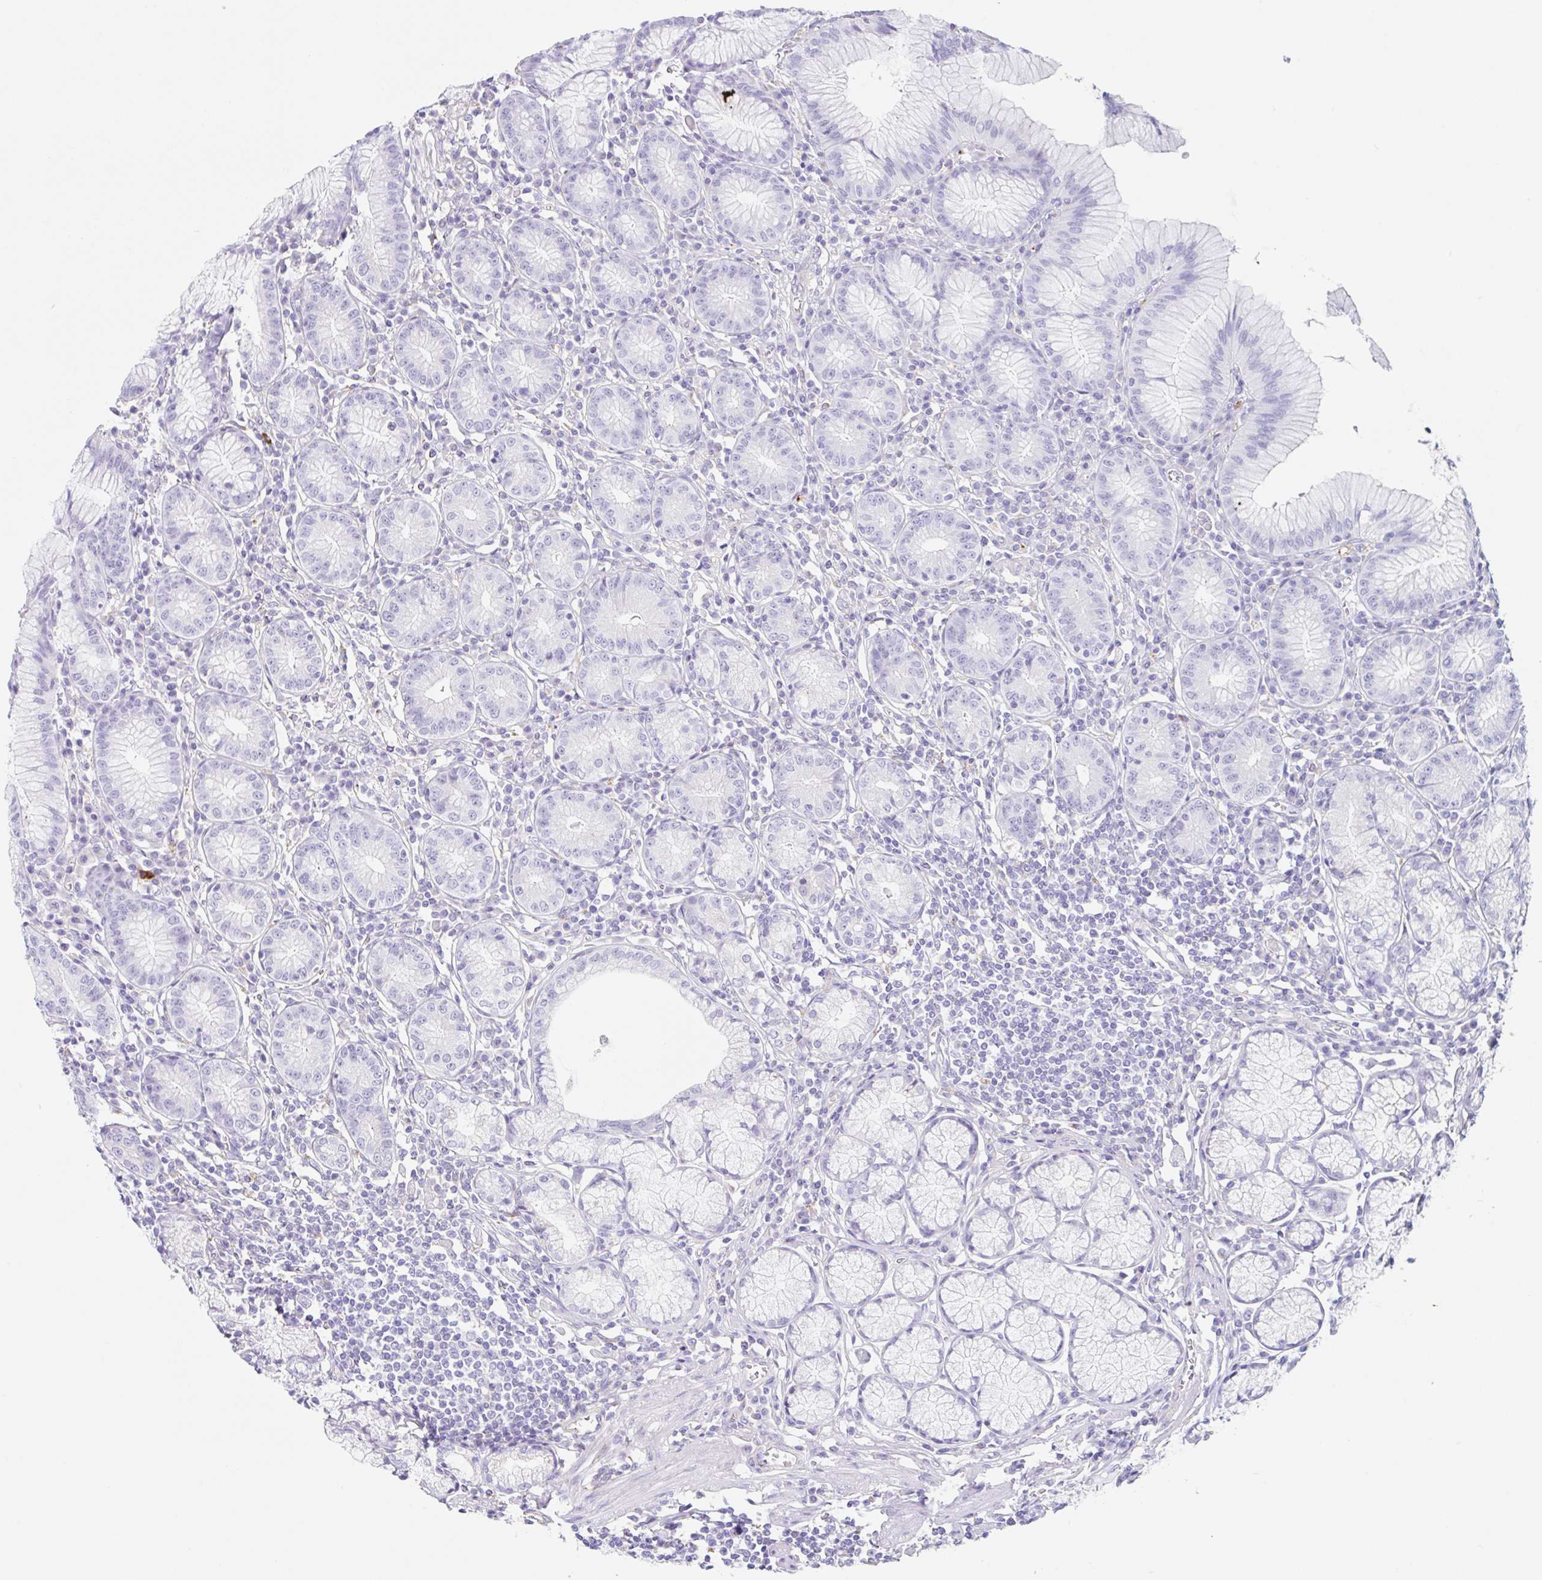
{"staining": {"intensity": "negative", "quantity": "none", "location": "none"}, "tissue": "stomach", "cell_type": "Glandular cells", "image_type": "normal", "snomed": [{"axis": "morphology", "description": "Normal tissue, NOS"}, {"axis": "topography", "description": "Stomach"}], "caption": "Normal stomach was stained to show a protein in brown. There is no significant staining in glandular cells.", "gene": "DKK4", "patient": {"sex": "male", "age": 55}}